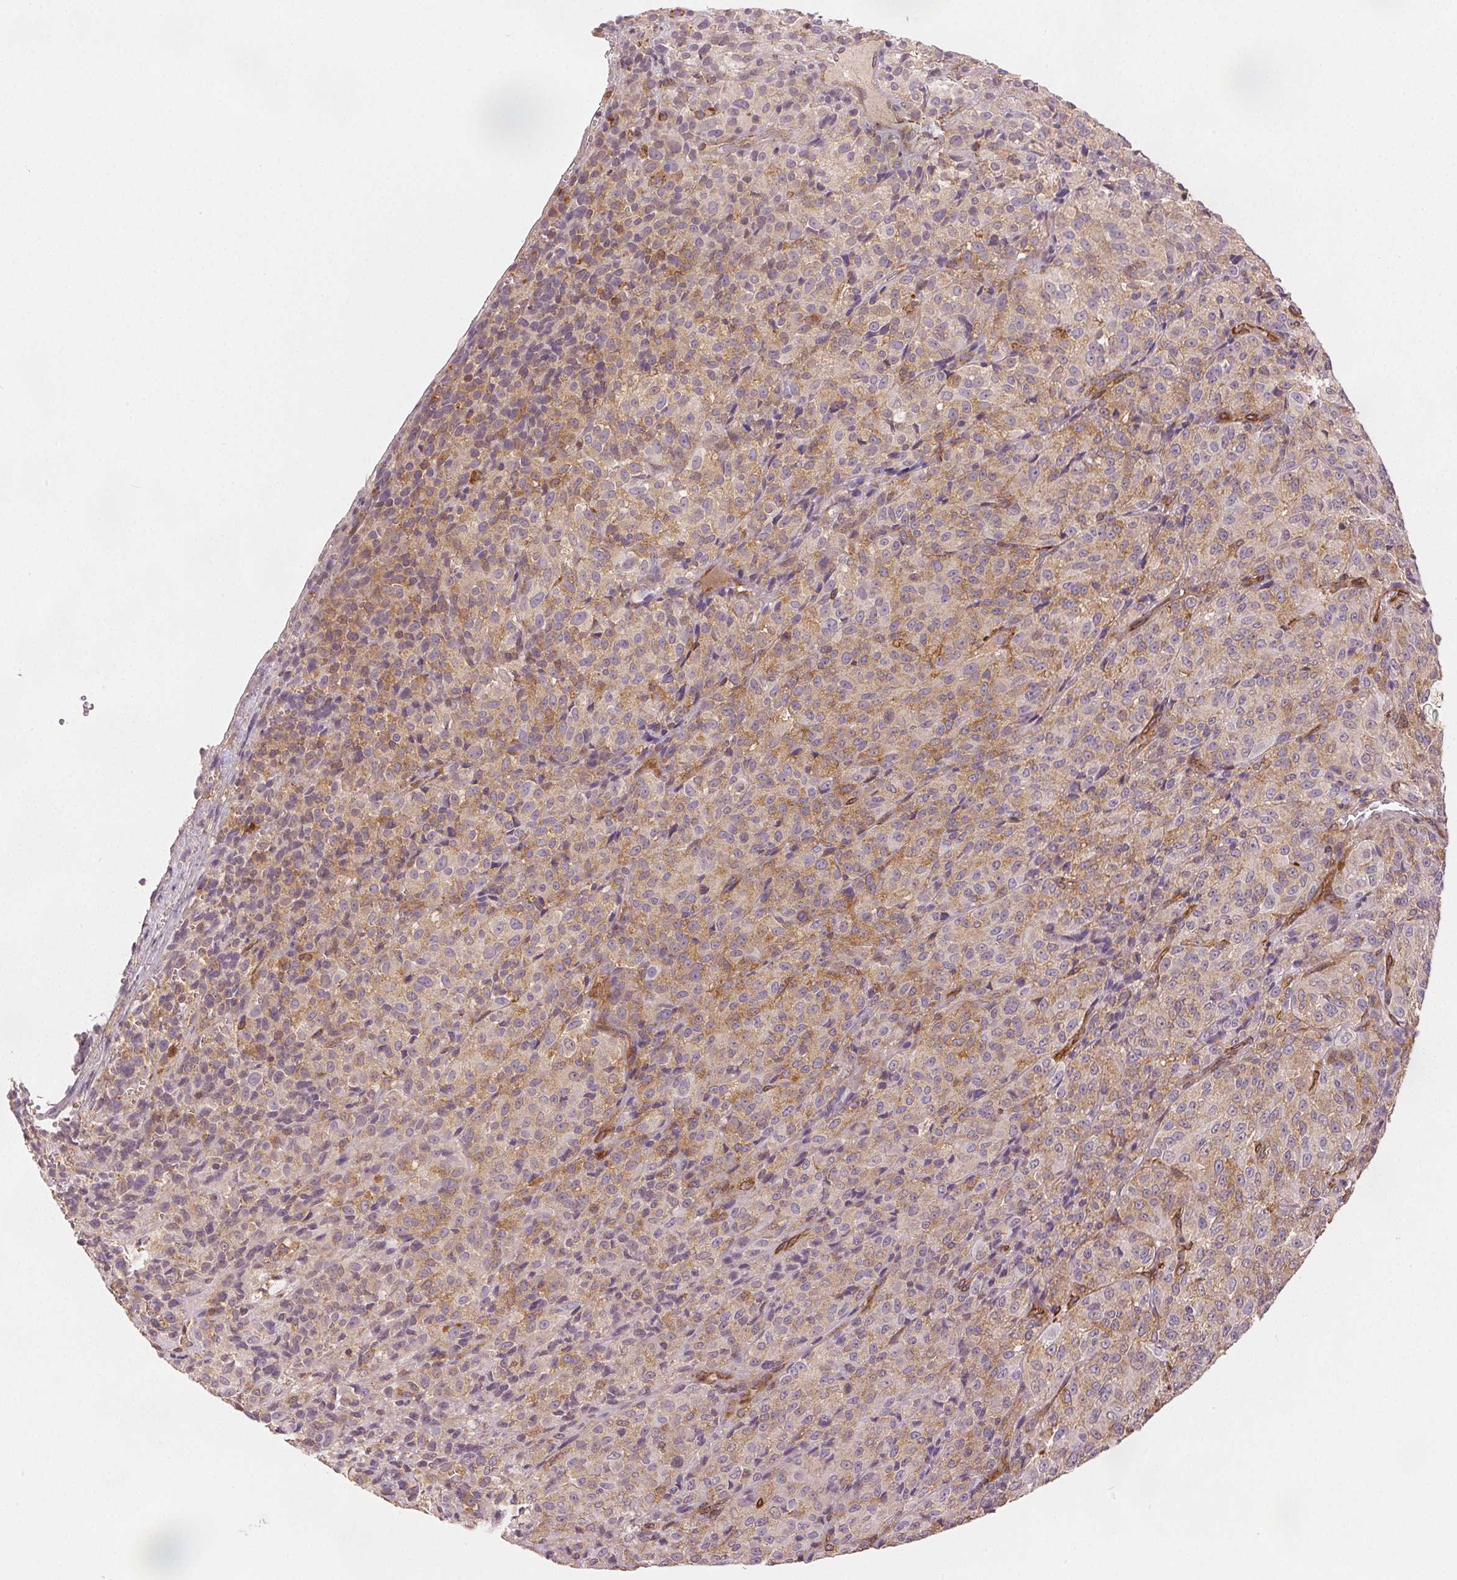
{"staining": {"intensity": "weak", "quantity": "<25%", "location": "cytoplasmic/membranous"}, "tissue": "melanoma", "cell_type": "Tumor cells", "image_type": "cancer", "snomed": [{"axis": "morphology", "description": "Malignant melanoma, Metastatic site"}, {"axis": "topography", "description": "Brain"}], "caption": "DAB immunohistochemical staining of human malignant melanoma (metastatic site) displays no significant expression in tumor cells. Brightfield microscopy of immunohistochemistry (IHC) stained with DAB (brown) and hematoxylin (blue), captured at high magnification.", "gene": "DIAPH2", "patient": {"sex": "female", "age": 56}}